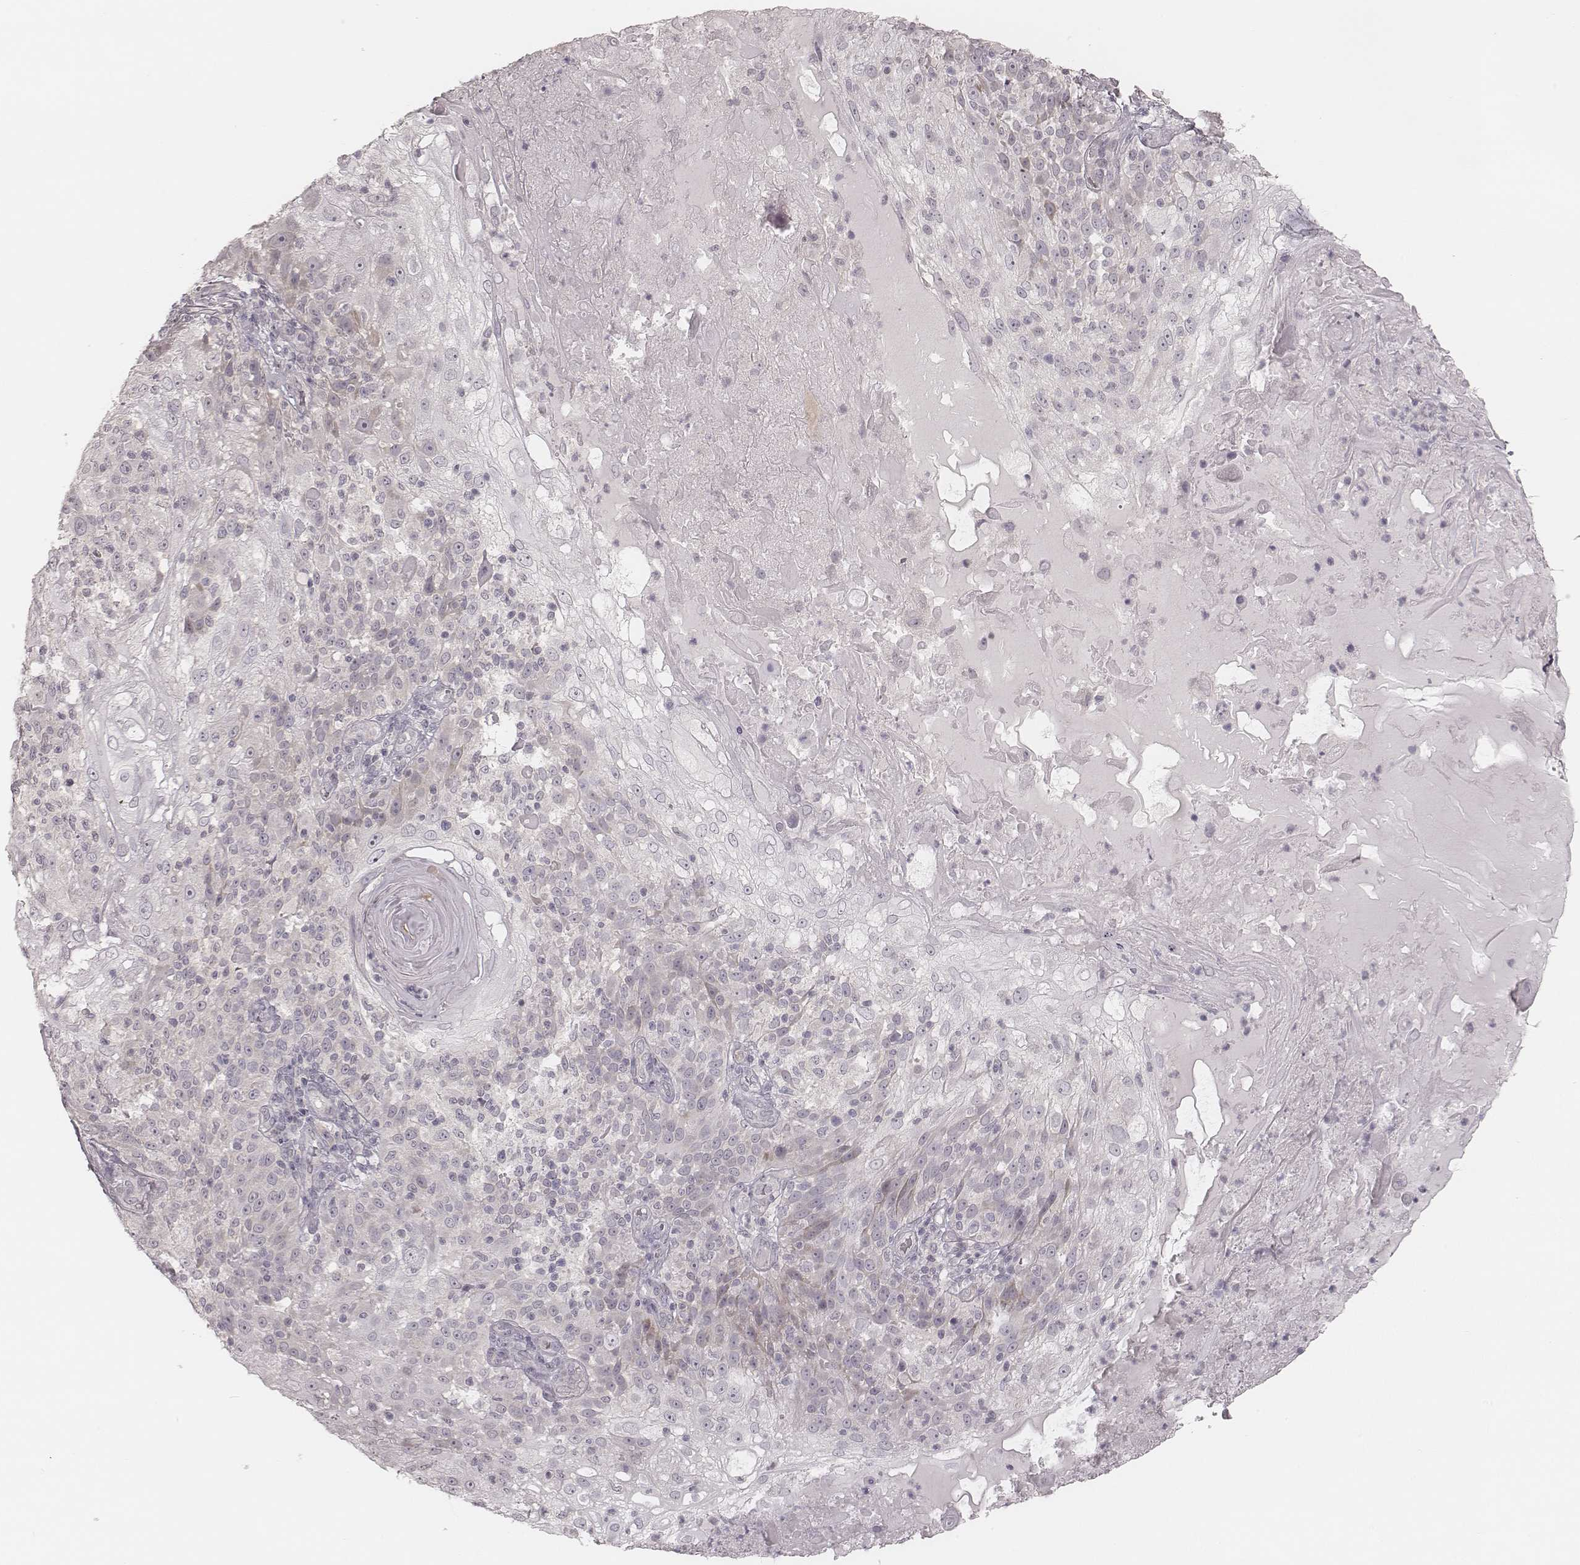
{"staining": {"intensity": "negative", "quantity": "none", "location": "none"}, "tissue": "skin cancer", "cell_type": "Tumor cells", "image_type": "cancer", "snomed": [{"axis": "morphology", "description": "Normal tissue, NOS"}, {"axis": "morphology", "description": "Squamous cell carcinoma, NOS"}, {"axis": "topography", "description": "Skin"}], "caption": "DAB immunohistochemical staining of human skin cancer (squamous cell carcinoma) exhibits no significant positivity in tumor cells. The staining is performed using DAB (3,3'-diaminobenzidine) brown chromogen with nuclei counter-stained in using hematoxylin.", "gene": "ACACB", "patient": {"sex": "female", "age": 83}}